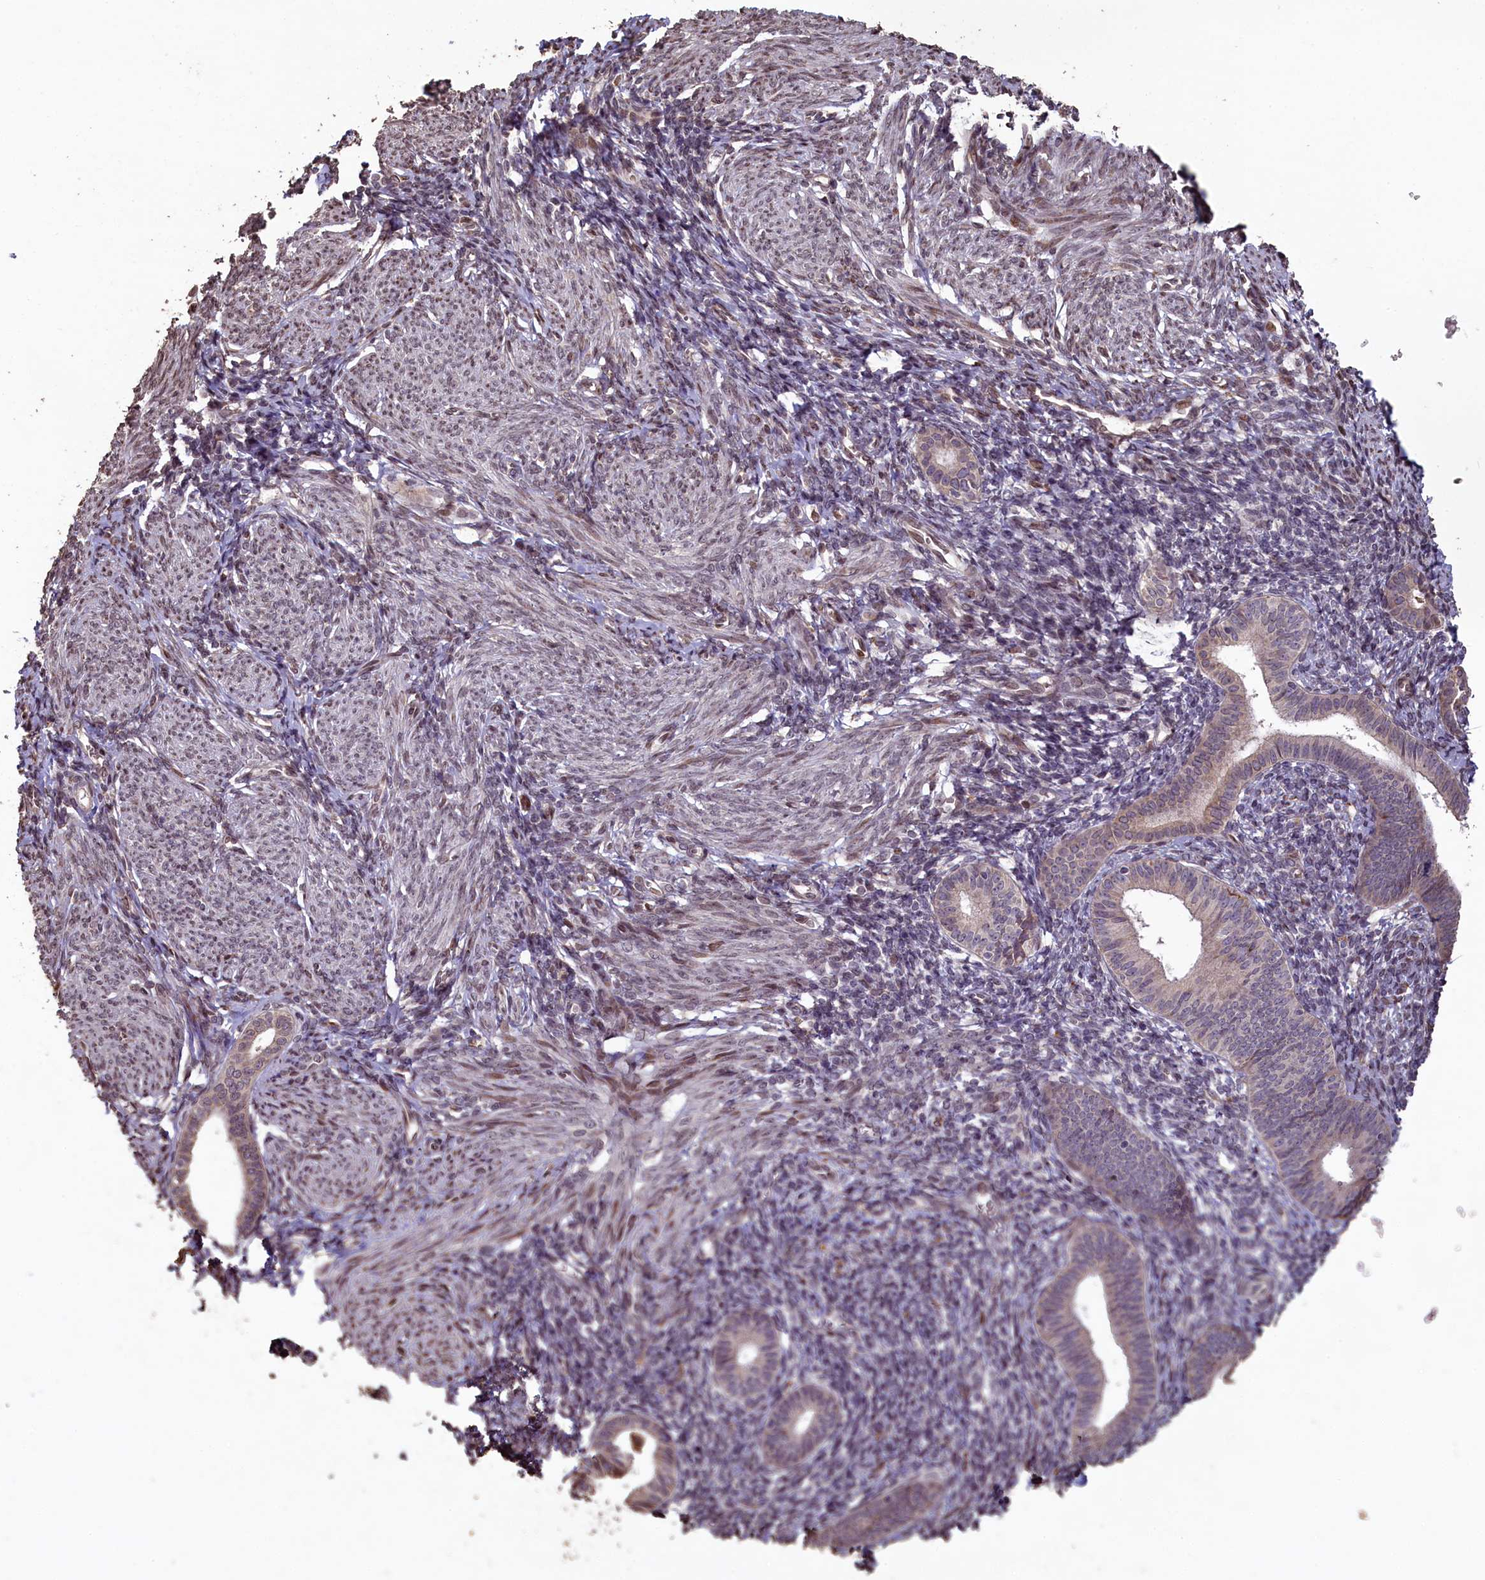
{"staining": {"intensity": "weak", "quantity": "25%-75%", "location": "cytoplasmic/membranous"}, "tissue": "endometrium", "cell_type": "Cells in endometrial stroma", "image_type": "normal", "snomed": [{"axis": "morphology", "description": "Normal tissue, NOS"}, {"axis": "morphology", "description": "Adenocarcinoma, NOS"}, {"axis": "topography", "description": "Endometrium"}], "caption": "The immunohistochemical stain labels weak cytoplasmic/membranous positivity in cells in endometrial stroma of benign endometrium.", "gene": "SLC38A7", "patient": {"sex": "female", "age": 57}}